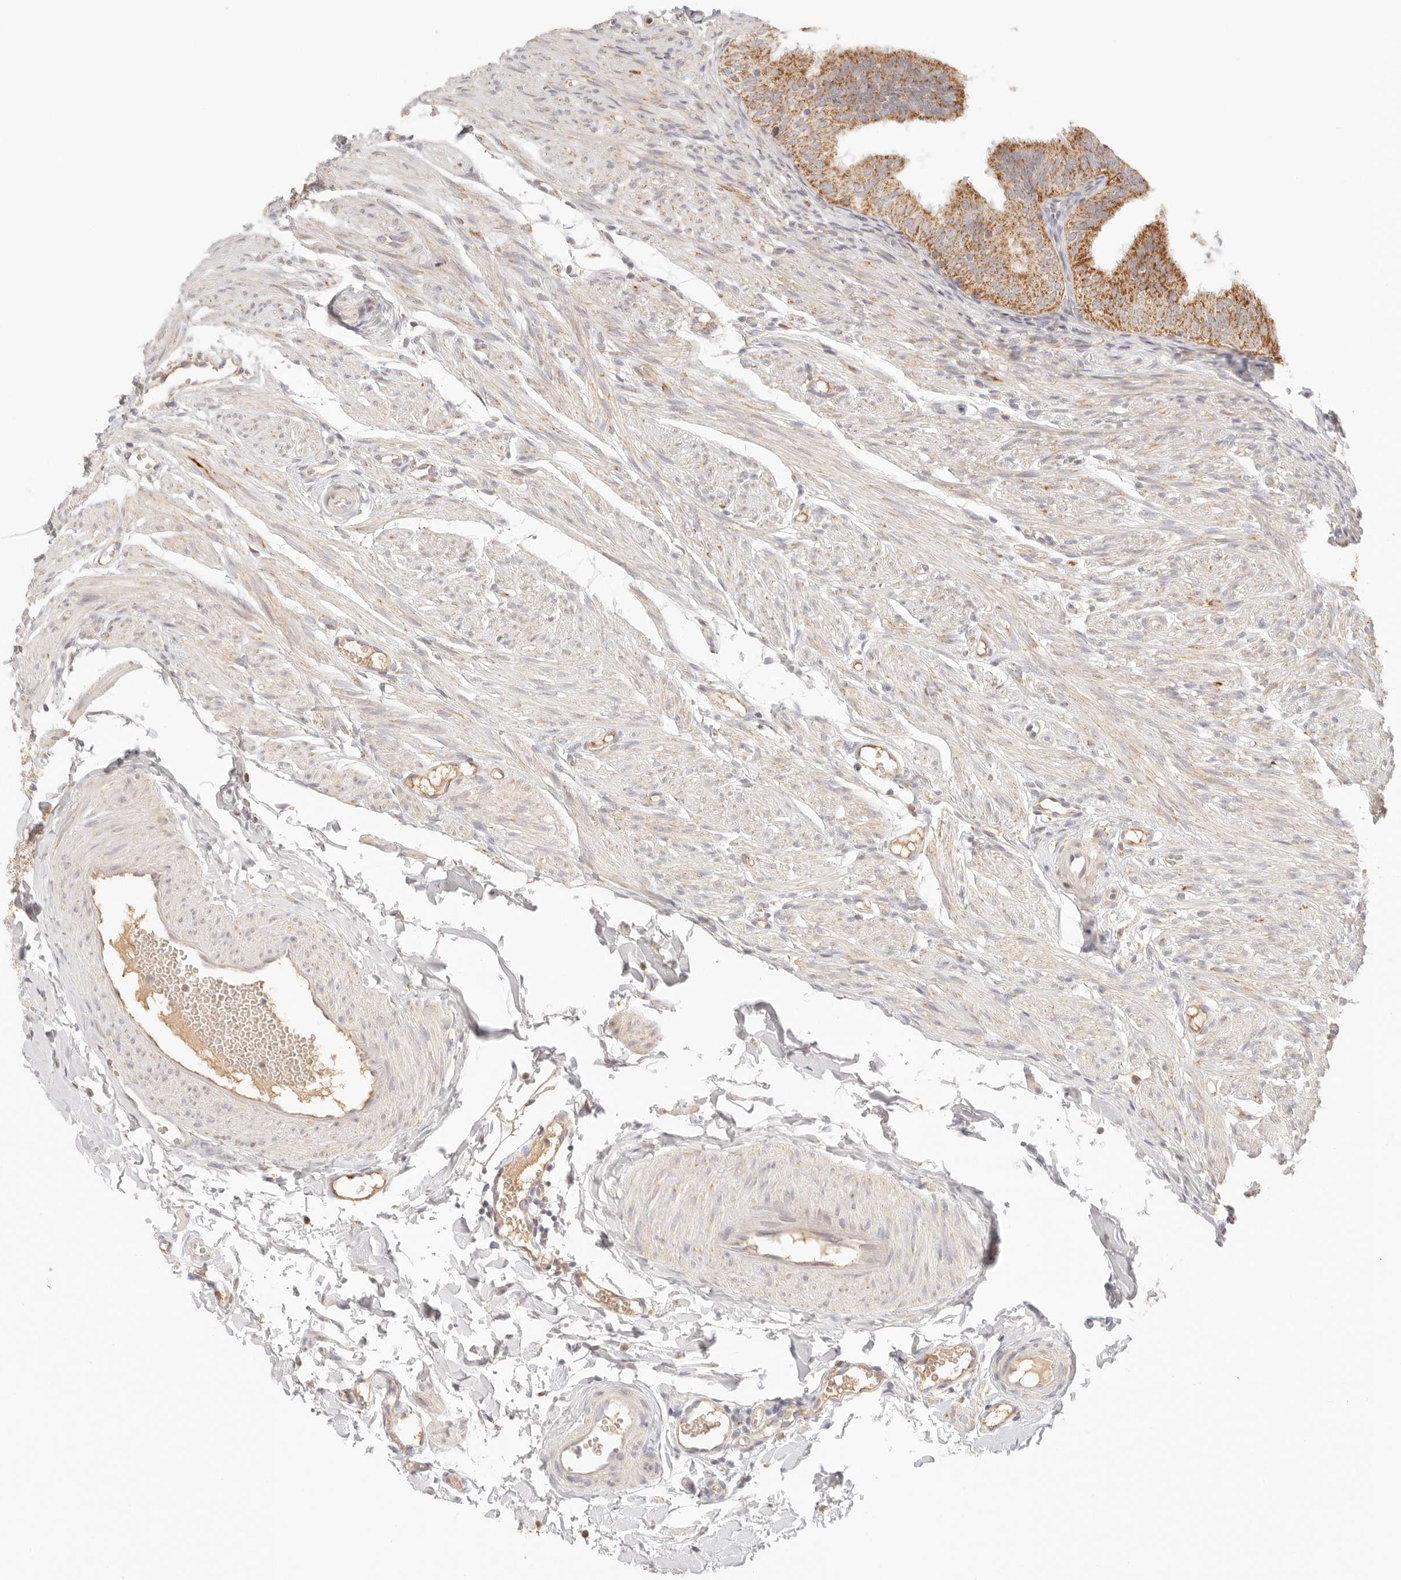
{"staining": {"intensity": "moderate", "quantity": ">75%", "location": "cytoplasmic/membranous"}, "tissue": "fallopian tube", "cell_type": "Glandular cells", "image_type": "normal", "snomed": [{"axis": "morphology", "description": "Normal tissue, NOS"}, {"axis": "topography", "description": "Fallopian tube"}], "caption": "This photomicrograph demonstrates immunohistochemistry (IHC) staining of benign human fallopian tube, with medium moderate cytoplasmic/membranous expression in approximately >75% of glandular cells.", "gene": "COA6", "patient": {"sex": "female", "age": 35}}